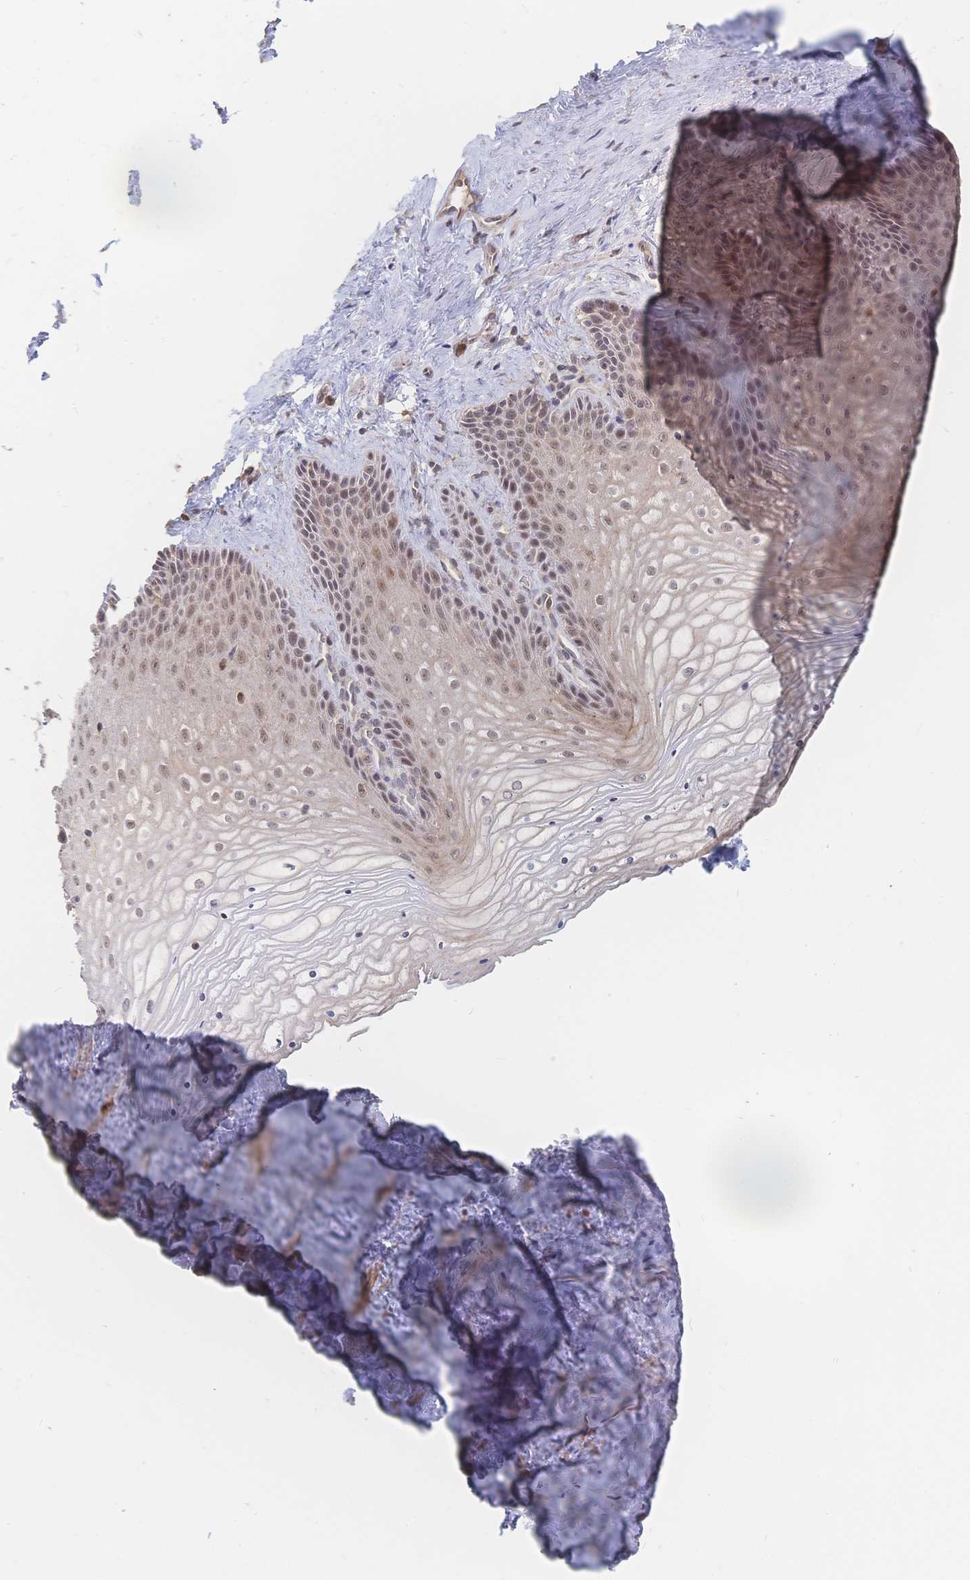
{"staining": {"intensity": "weak", "quantity": ">75%", "location": "nuclear"}, "tissue": "vagina", "cell_type": "Squamous epithelial cells", "image_type": "normal", "snomed": [{"axis": "morphology", "description": "Normal tissue, NOS"}, {"axis": "topography", "description": "Vagina"}], "caption": "This image displays unremarkable vagina stained with IHC to label a protein in brown. The nuclear of squamous epithelial cells show weak positivity for the protein. Nuclei are counter-stained blue.", "gene": "LRP5", "patient": {"sex": "female", "age": 45}}